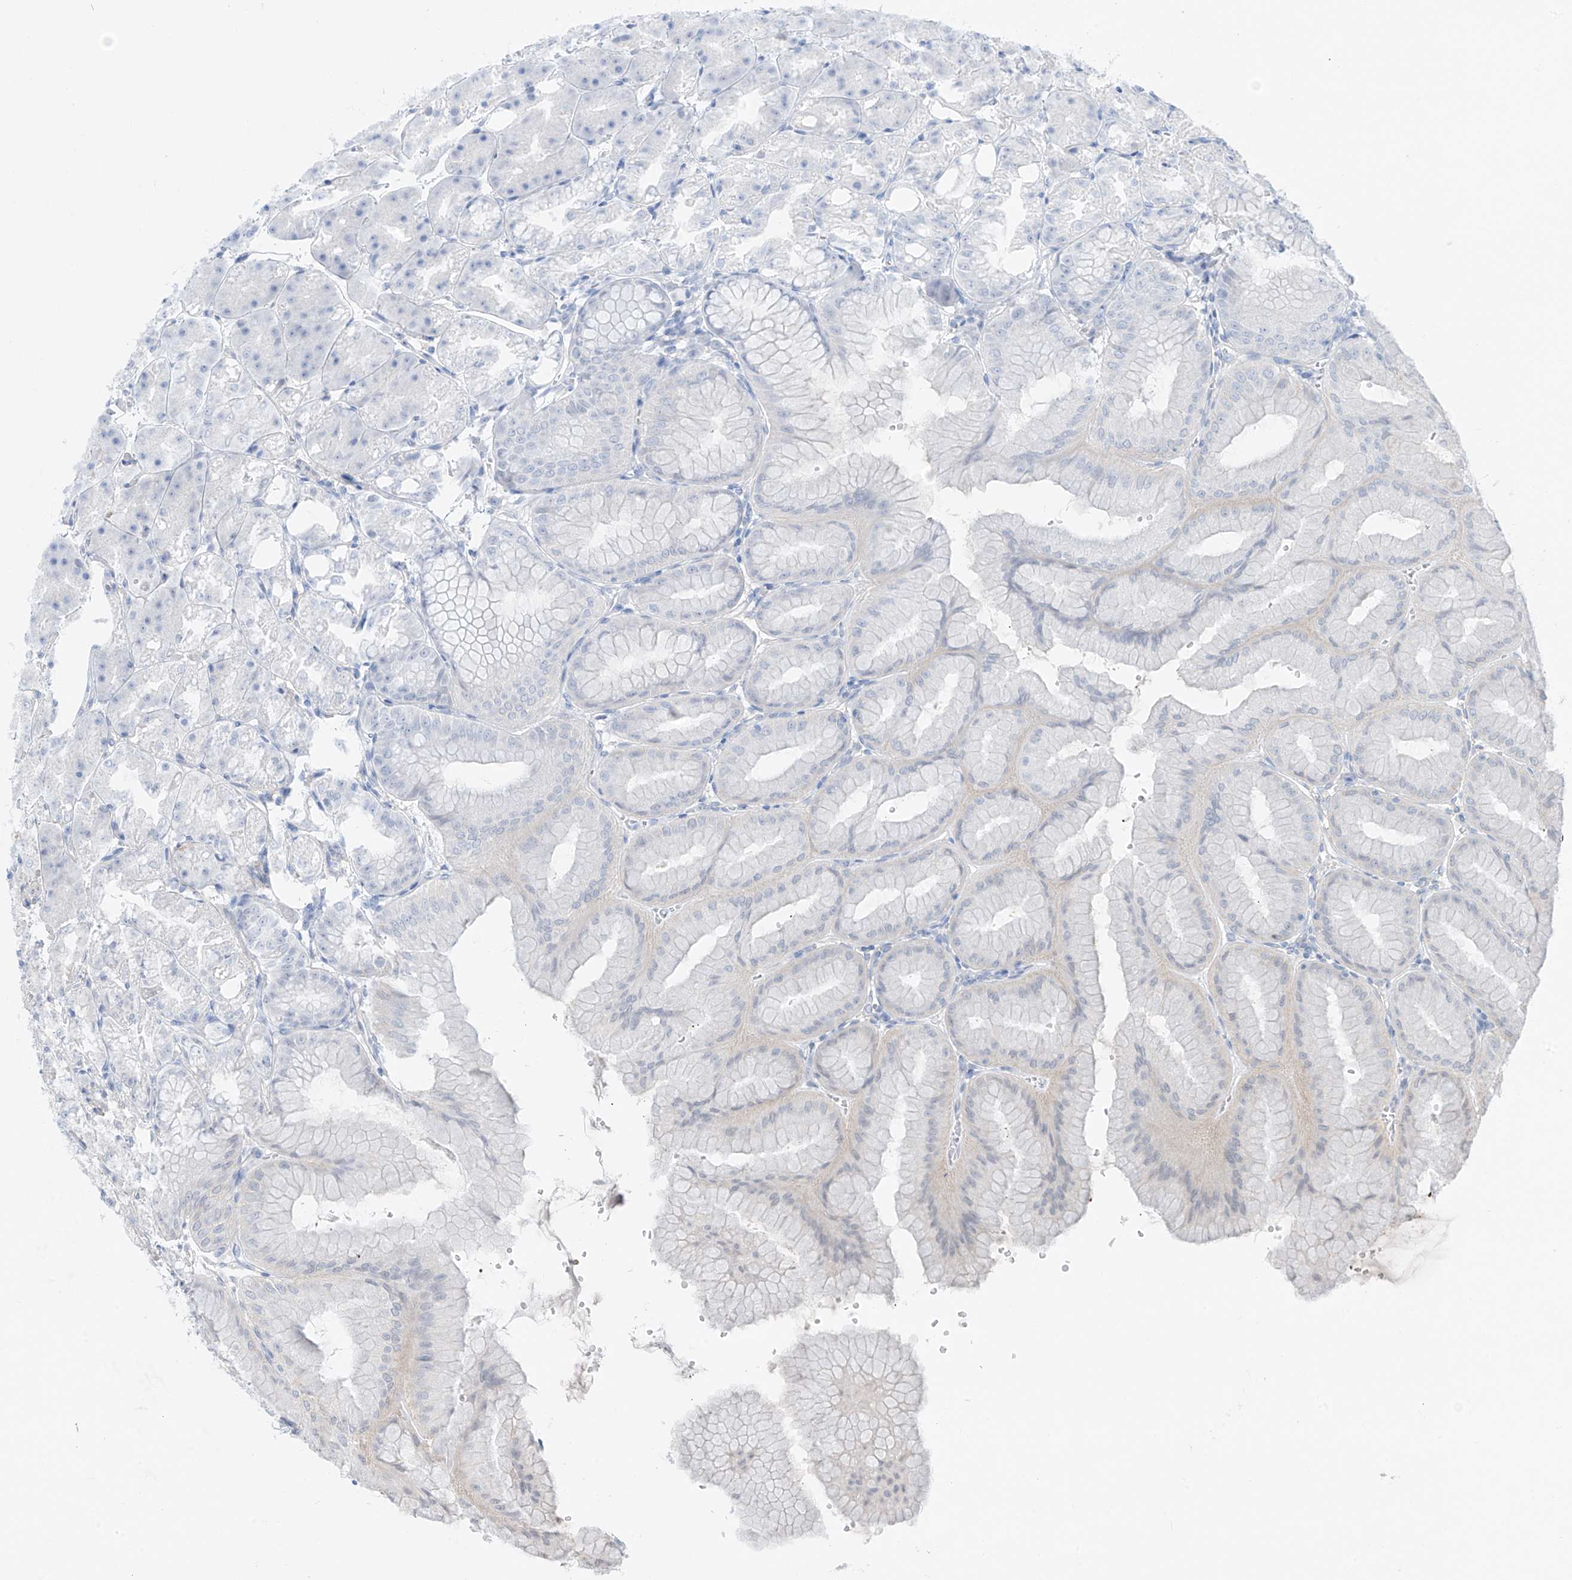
{"staining": {"intensity": "negative", "quantity": "none", "location": "none"}, "tissue": "stomach", "cell_type": "Glandular cells", "image_type": "normal", "snomed": [{"axis": "morphology", "description": "Normal tissue, NOS"}, {"axis": "topography", "description": "Stomach, lower"}], "caption": "Immunohistochemistry of benign human stomach displays no positivity in glandular cells. Nuclei are stained in blue.", "gene": "ABLIM2", "patient": {"sex": "male", "age": 71}}